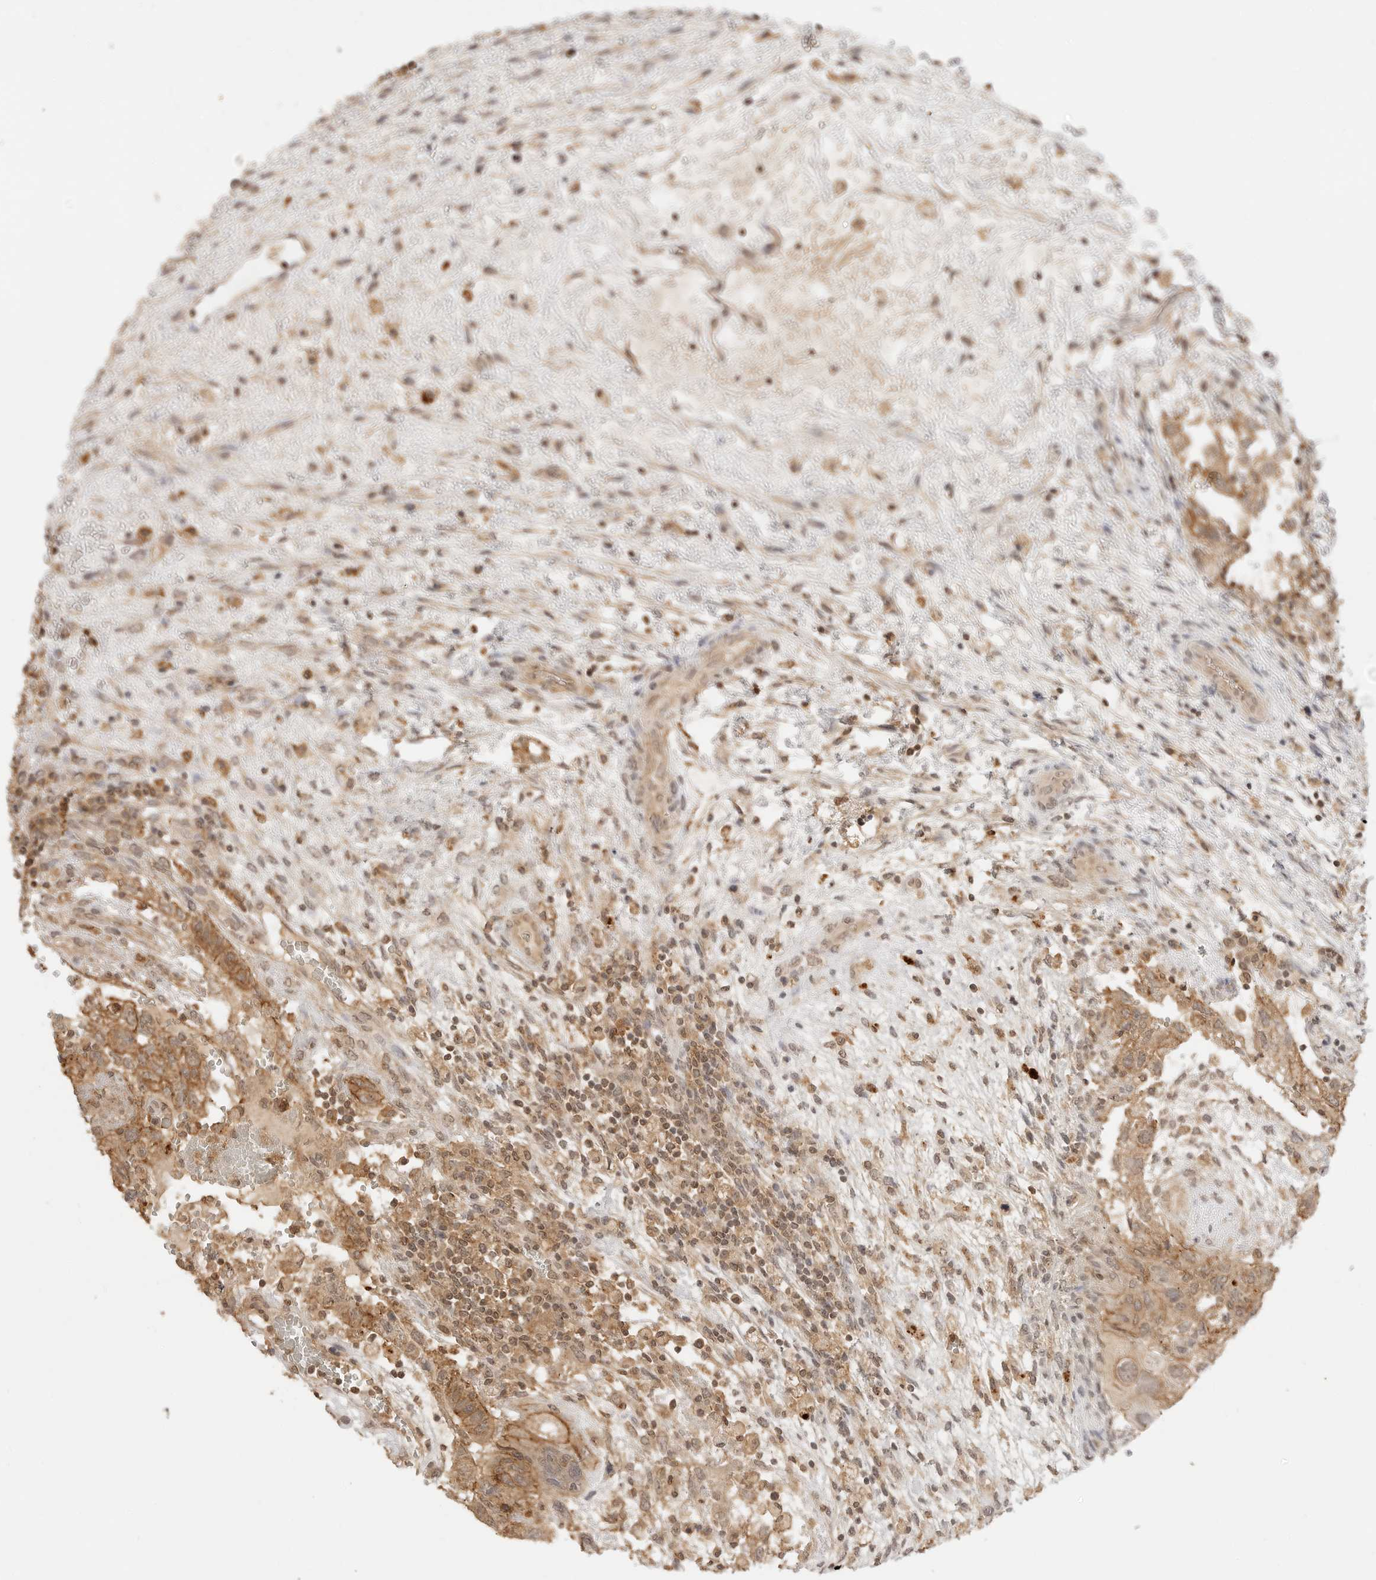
{"staining": {"intensity": "moderate", "quantity": ">75%", "location": "cytoplasmic/membranous"}, "tissue": "testis cancer", "cell_type": "Tumor cells", "image_type": "cancer", "snomed": [{"axis": "morphology", "description": "Carcinoma, Embryonal, NOS"}, {"axis": "topography", "description": "Testis"}], "caption": "Testis cancer (embryonal carcinoma) was stained to show a protein in brown. There is medium levels of moderate cytoplasmic/membranous expression in approximately >75% of tumor cells.", "gene": "EPHA1", "patient": {"sex": "male", "age": 36}}